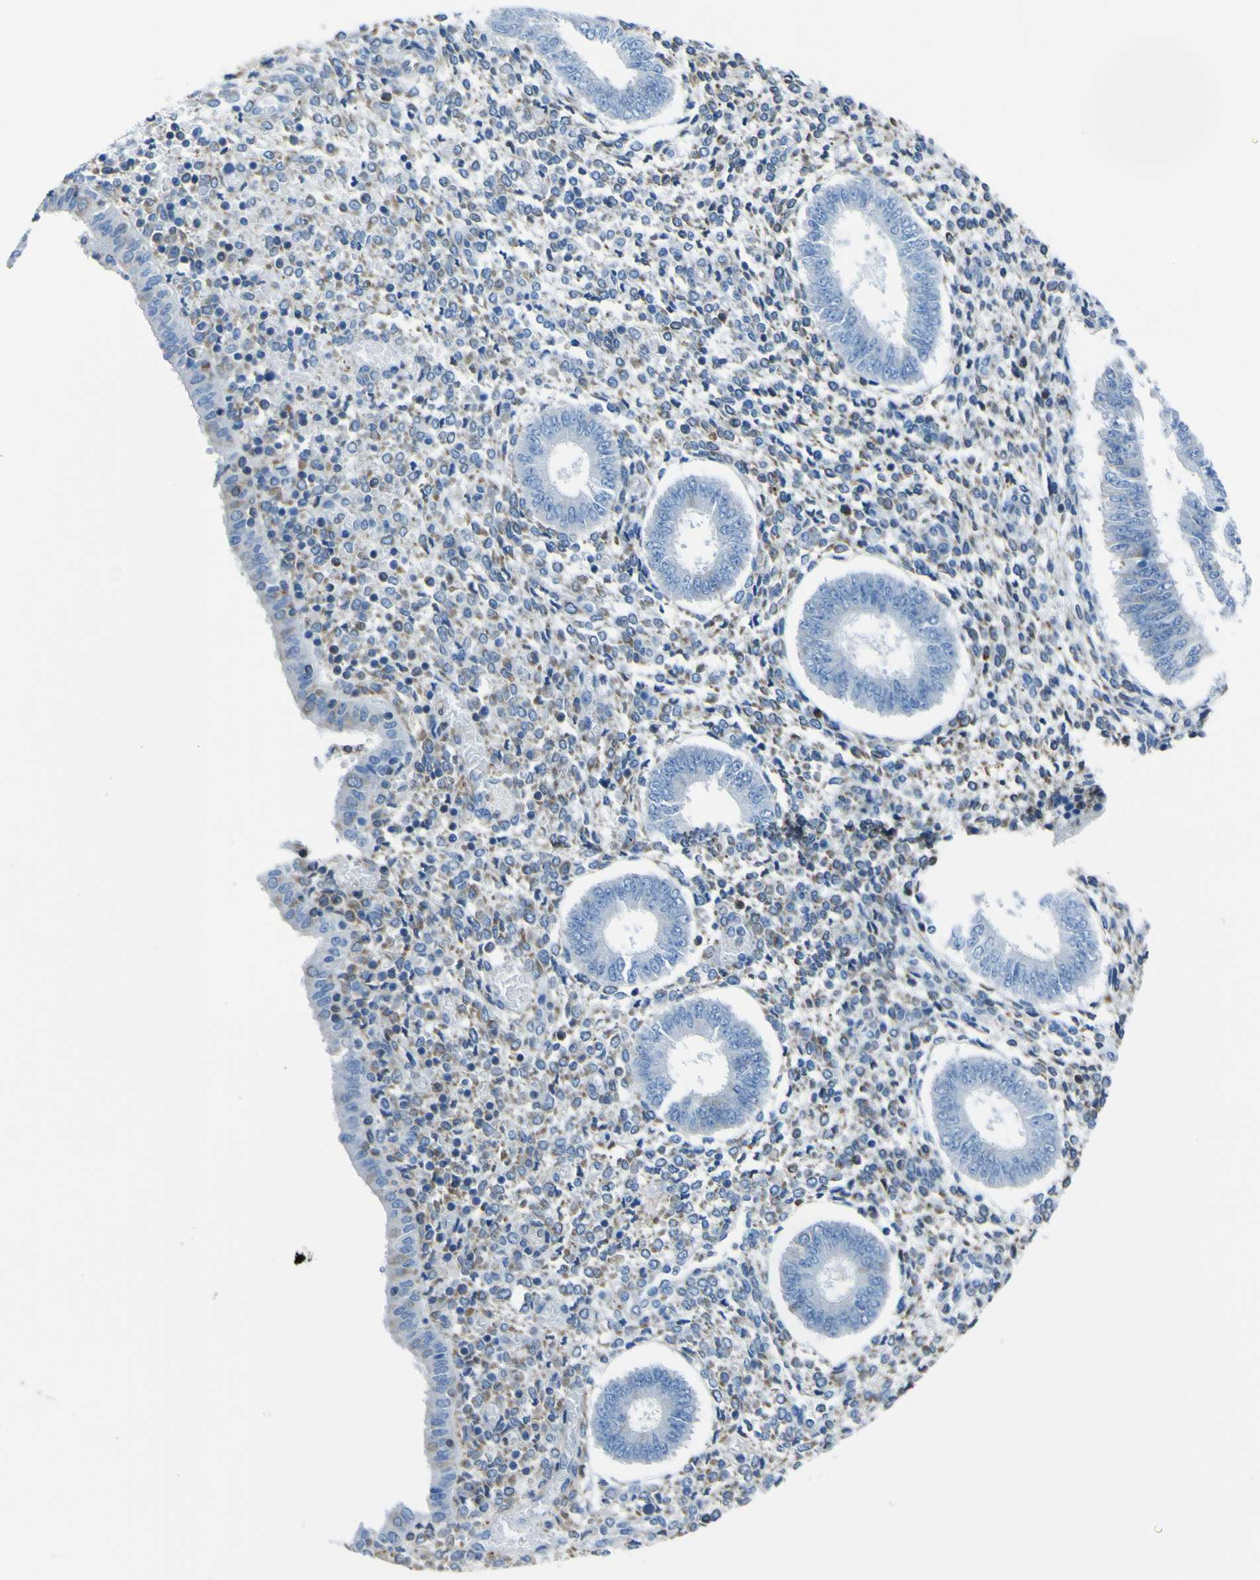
{"staining": {"intensity": "moderate", "quantity": "25%-75%", "location": "cytoplasmic/membranous"}, "tissue": "endometrium", "cell_type": "Cells in endometrial stroma", "image_type": "normal", "snomed": [{"axis": "morphology", "description": "Normal tissue, NOS"}, {"axis": "topography", "description": "Endometrium"}], "caption": "DAB (3,3'-diaminobenzidine) immunohistochemical staining of unremarkable human endometrium shows moderate cytoplasmic/membranous protein staining in approximately 25%-75% of cells in endometrial stroma. The protein of interest is stained brown, and the nuclei are stained in blue (DAB IHC with brightfield microscopy, high magnification).", "gene": "STIM1", "patient": {"sex": "female", "age": 35}}